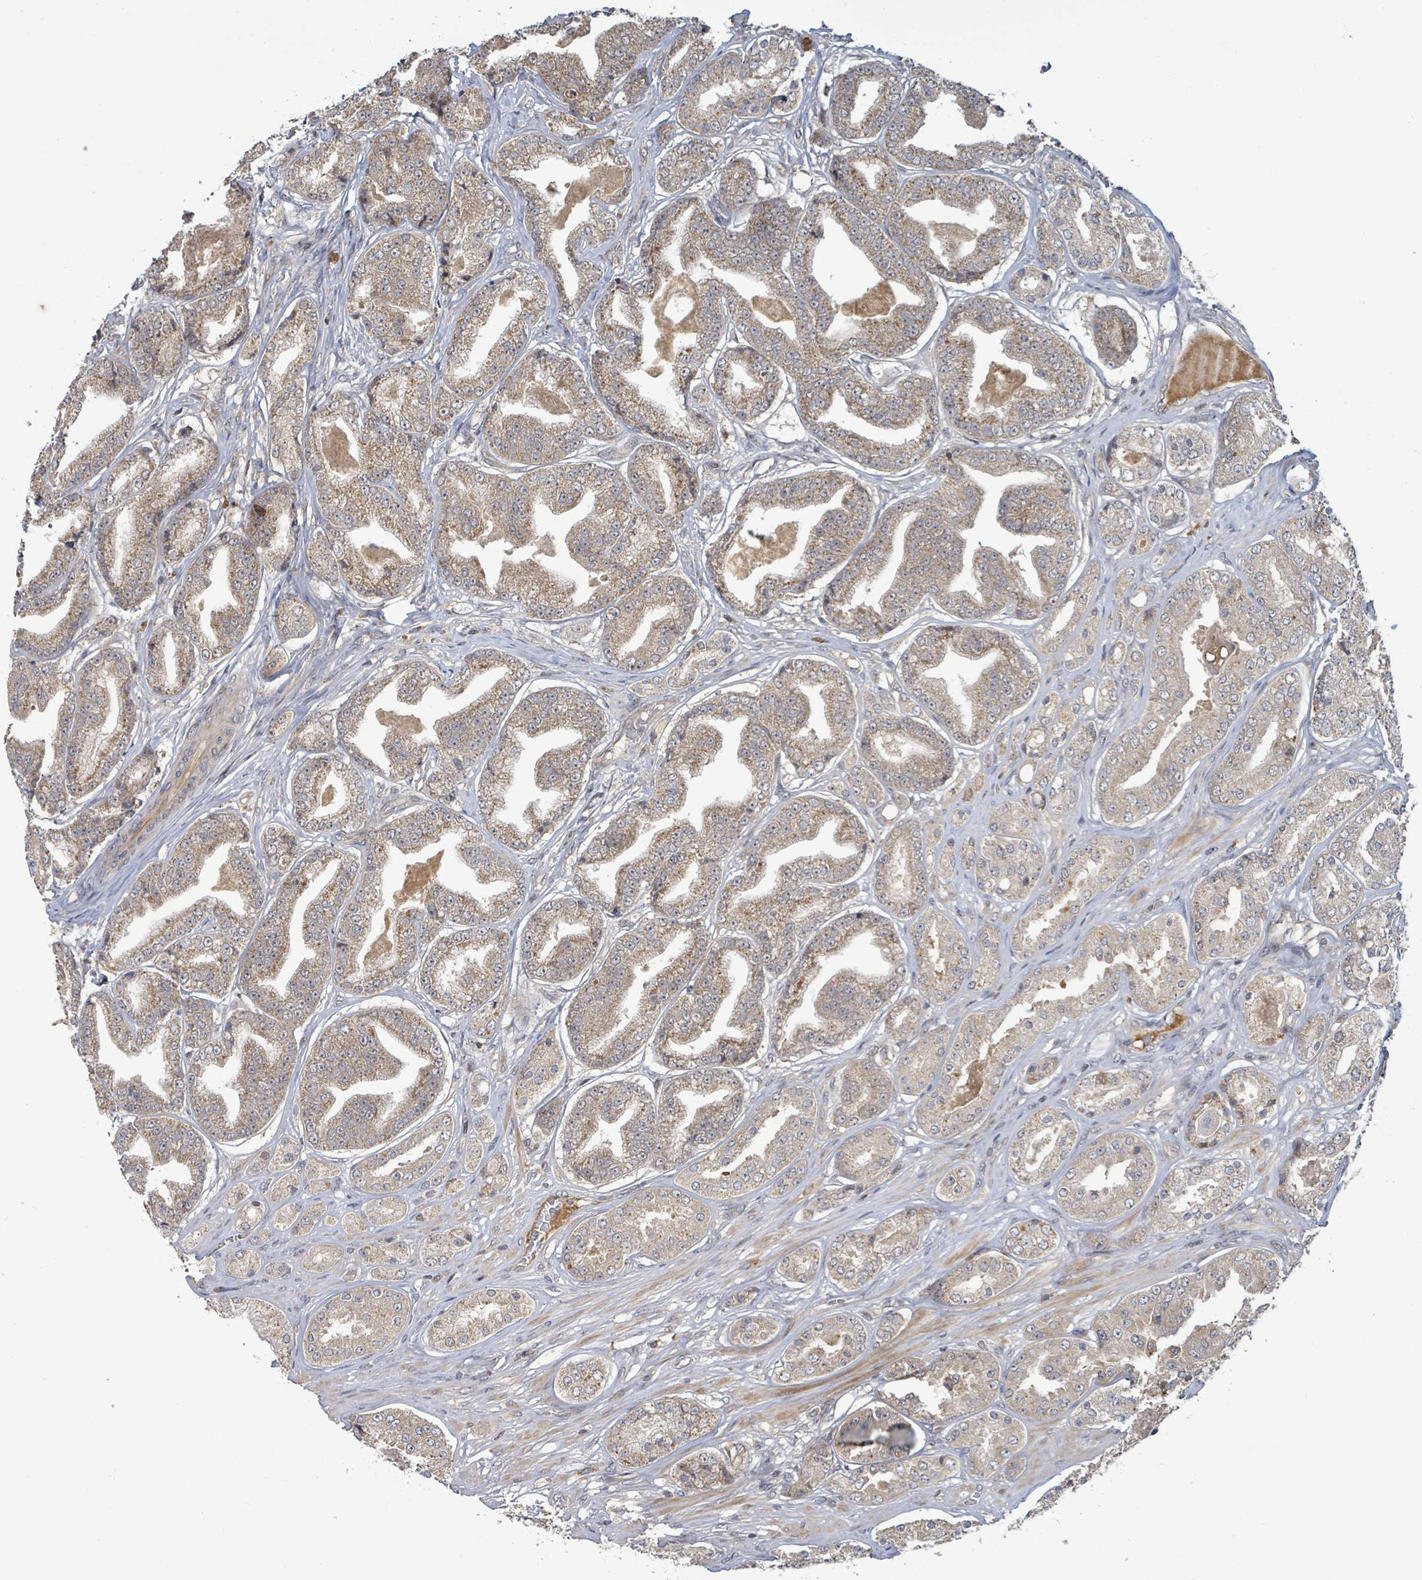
{"staining": {"intensity": "weak", "quantity": ">75%", "location": "cytoplasmic/membranous"}, "tissue": "prostate cancer", "cell_type": "Tumor cells", "image_type": "cancer", "snomed": [{"axis": "morphology", "description": "Adenocarcinoma, High grade"}, {"axis": "topography", "description": "Prostate"}], "caption": "There is low levels of weak cytoplasmic/membranous expression in tumor cells of prostate cancer (adenocarcinoma (high-grade)), as demonstrated by immunohistochemical staining (brown color).", "gene": "ITGA11", "patient": {"sex": "male", "age": 63}}